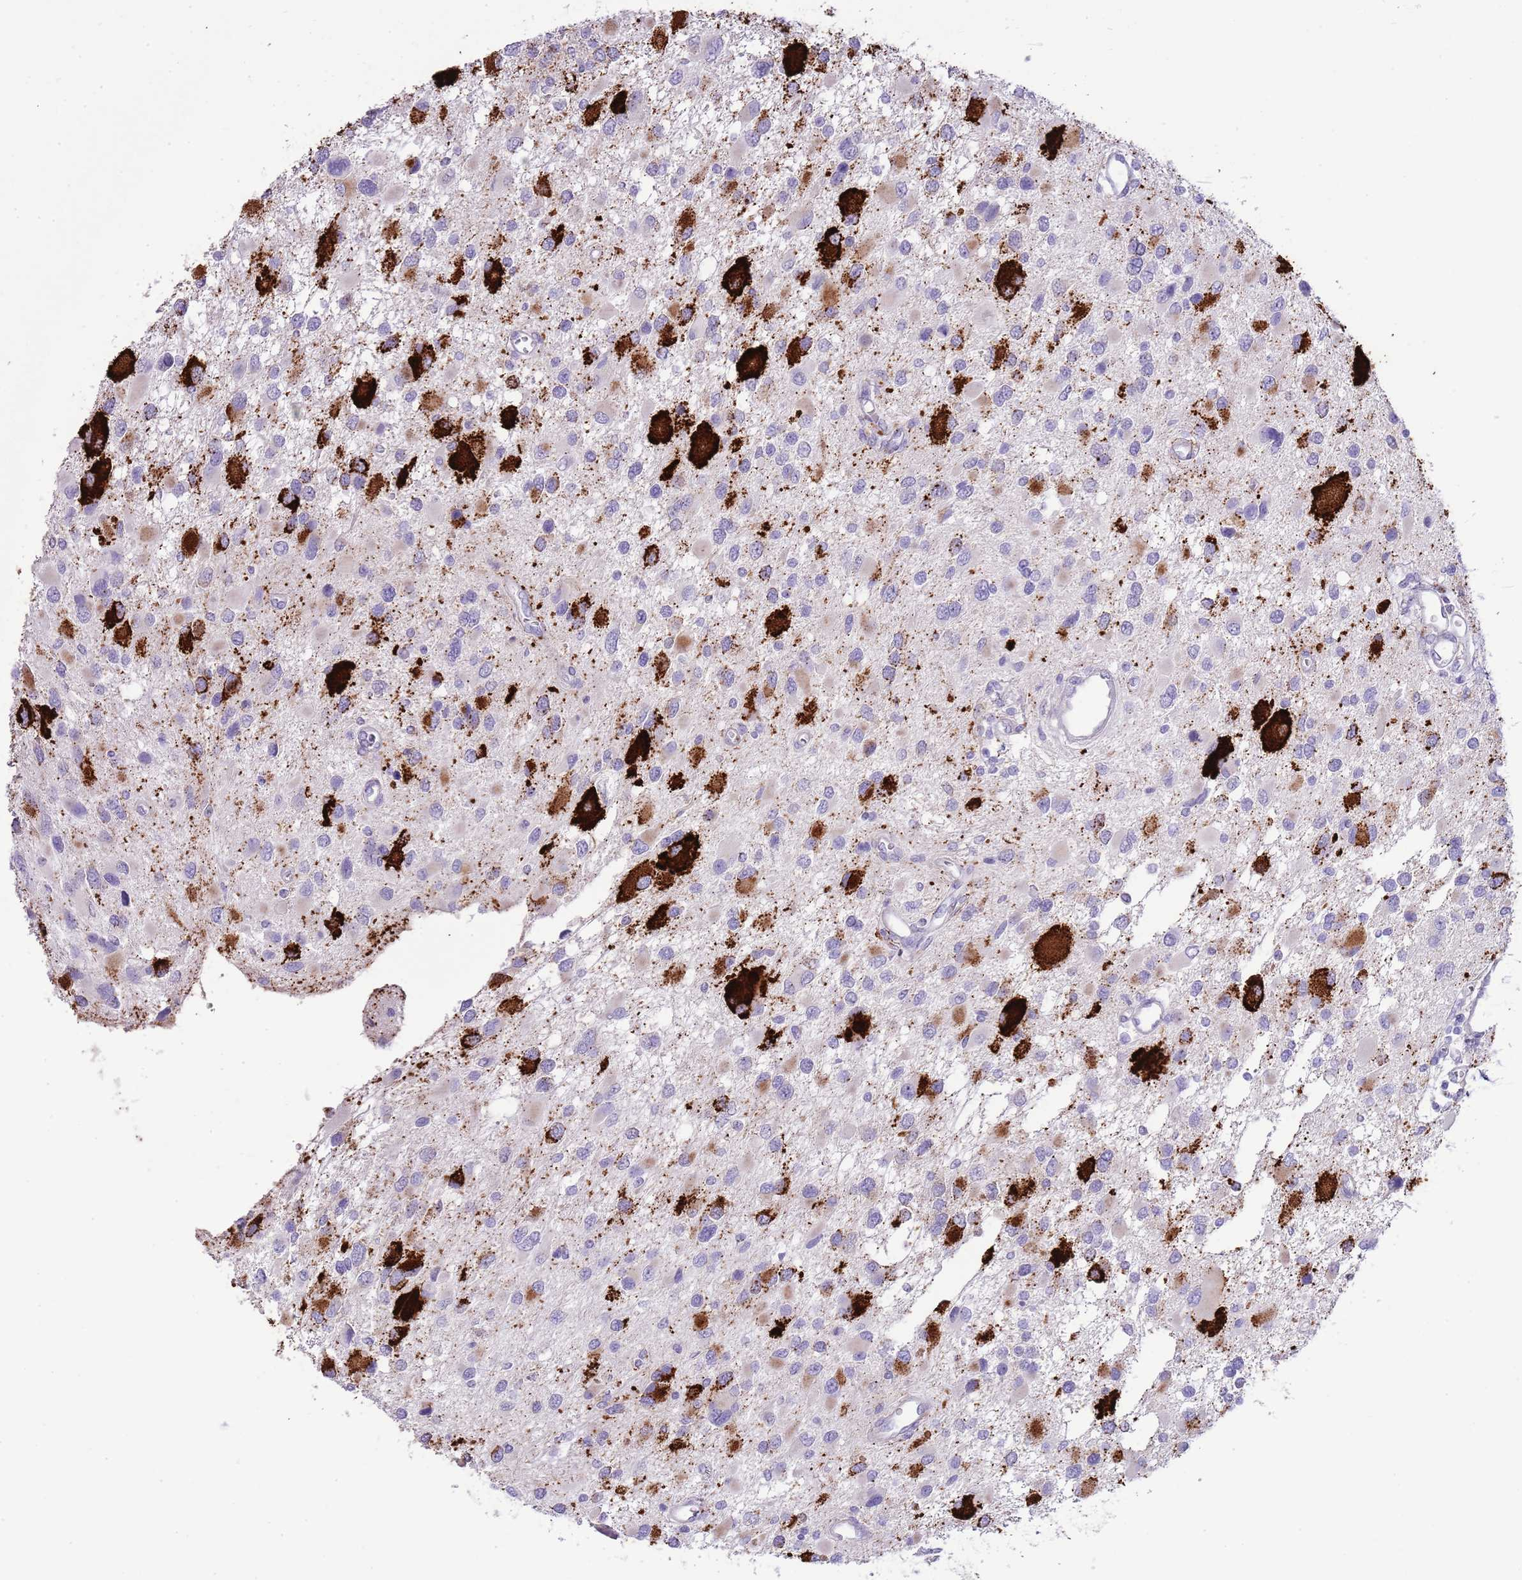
{"staining": {"intensity": "strong", "quantity": "<25%", "location": "cytoplasmic/membranous"}, "tissue": "glioma", "cell_type": "Tumor cells", "image_type": "cancer", "snomed": [{"axis": "morphology", "description": "Glioma, malignant, High grade"}, {"axis": "topography", "description": "Brain"}], "caption": "High-grade glioma (malignant) stained for a protein exhibits strong cytoplasmic/membranous positivity in tumor cells.", "gene": "ABHD17C", "patient": {"sex": "male", "age": 53}}